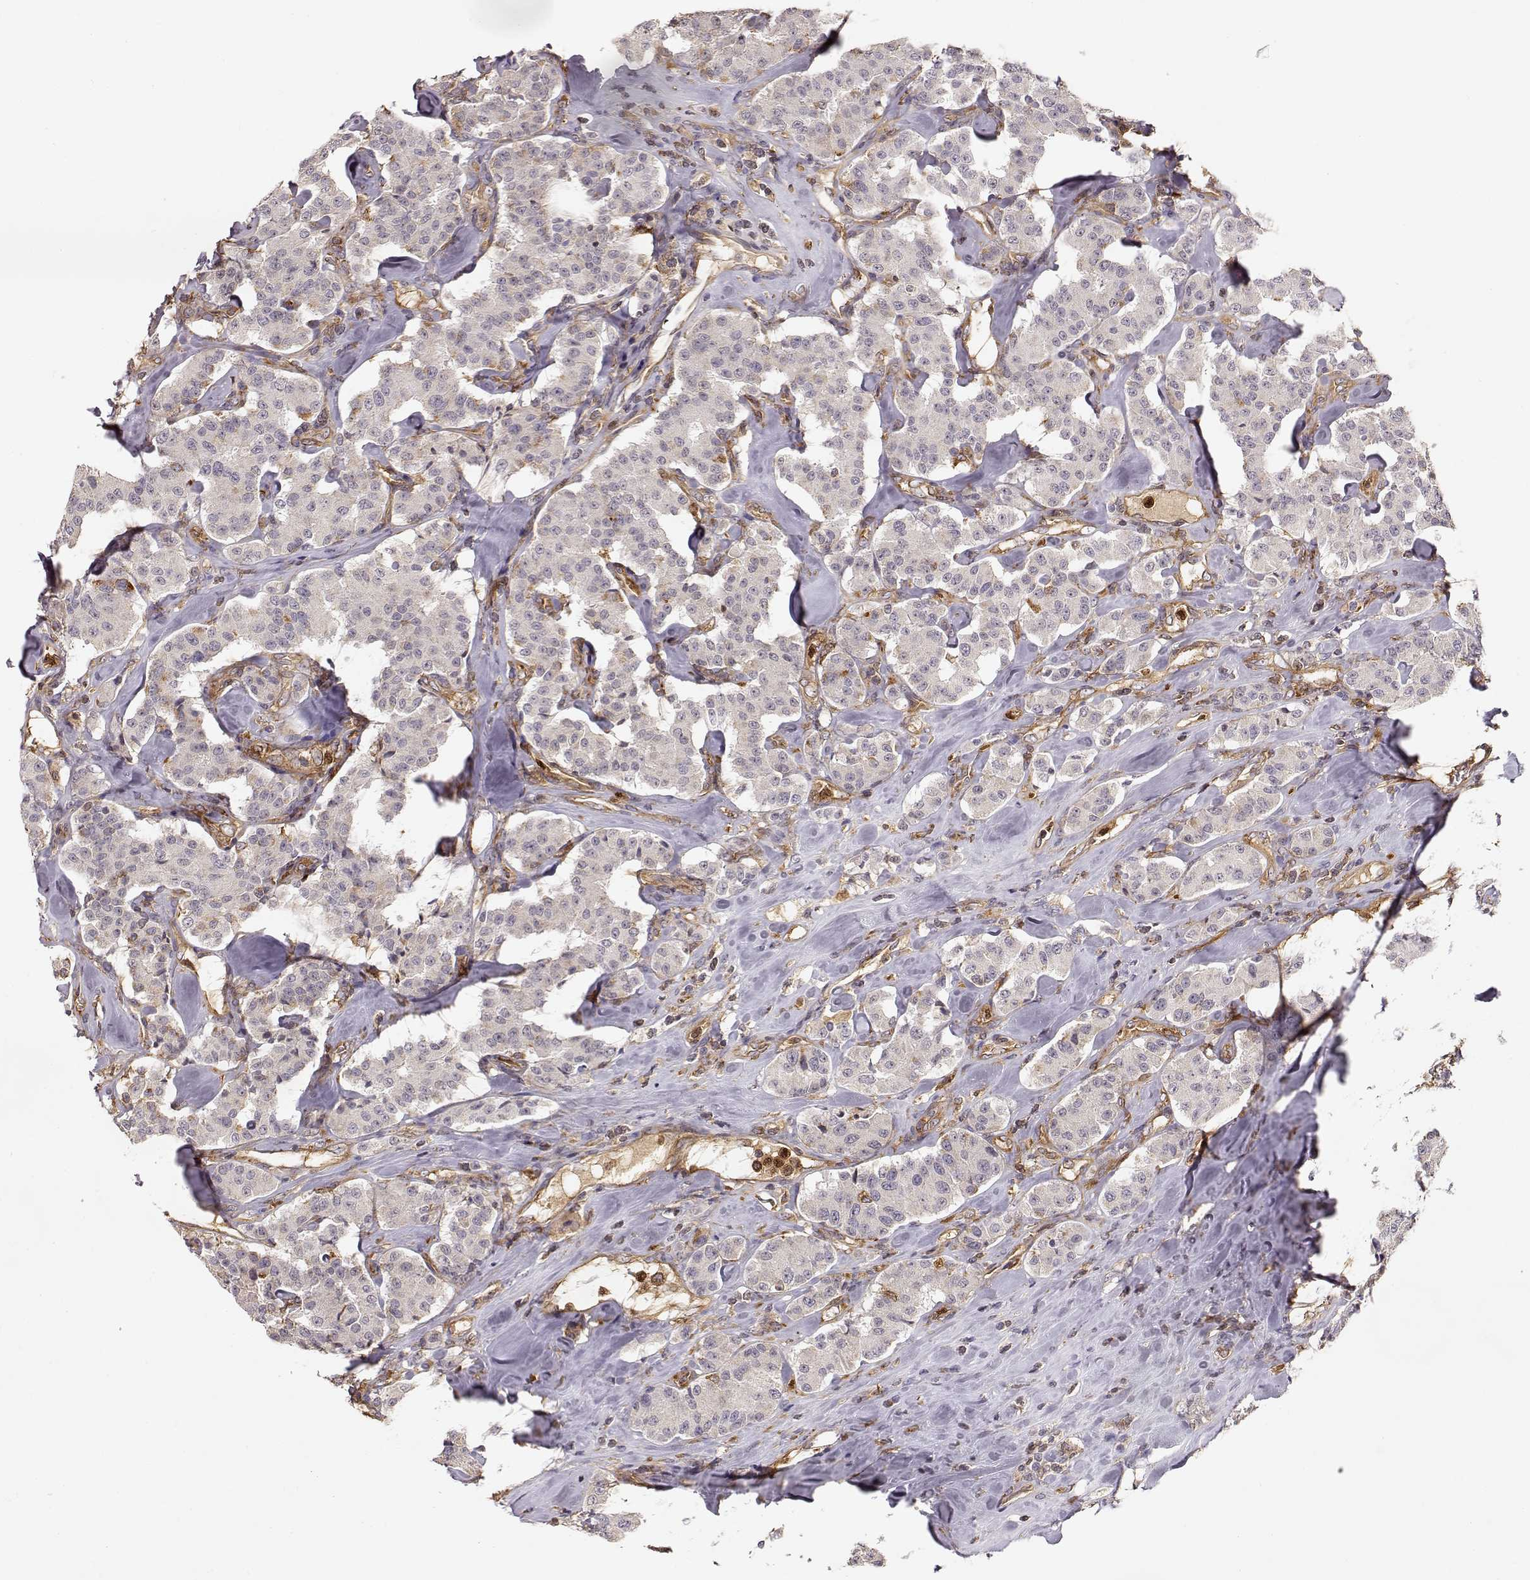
{"staining": {"intensity": "weak", "quantity": ">75%", "location": "cytoplasmic/membranous"}, "tissue": "carcinoid", "cell_type": "Tumor cells", "image_type": "cancer", "snomed": [{"axis": "morphology", "description": "Carcinoid, malignant, NOS"}, {"axis": "topography", "description": "Pancreas"}], "caption": "This photomicrograph demonstrates immunohistochemistry staining of carcinoid (malignant), with low weak cytoplasmic/membranous positivity in approximately >75% of tumor cells.", "gene": "ARHGEF2", "patient": {"sex": "male", "age": 41}}